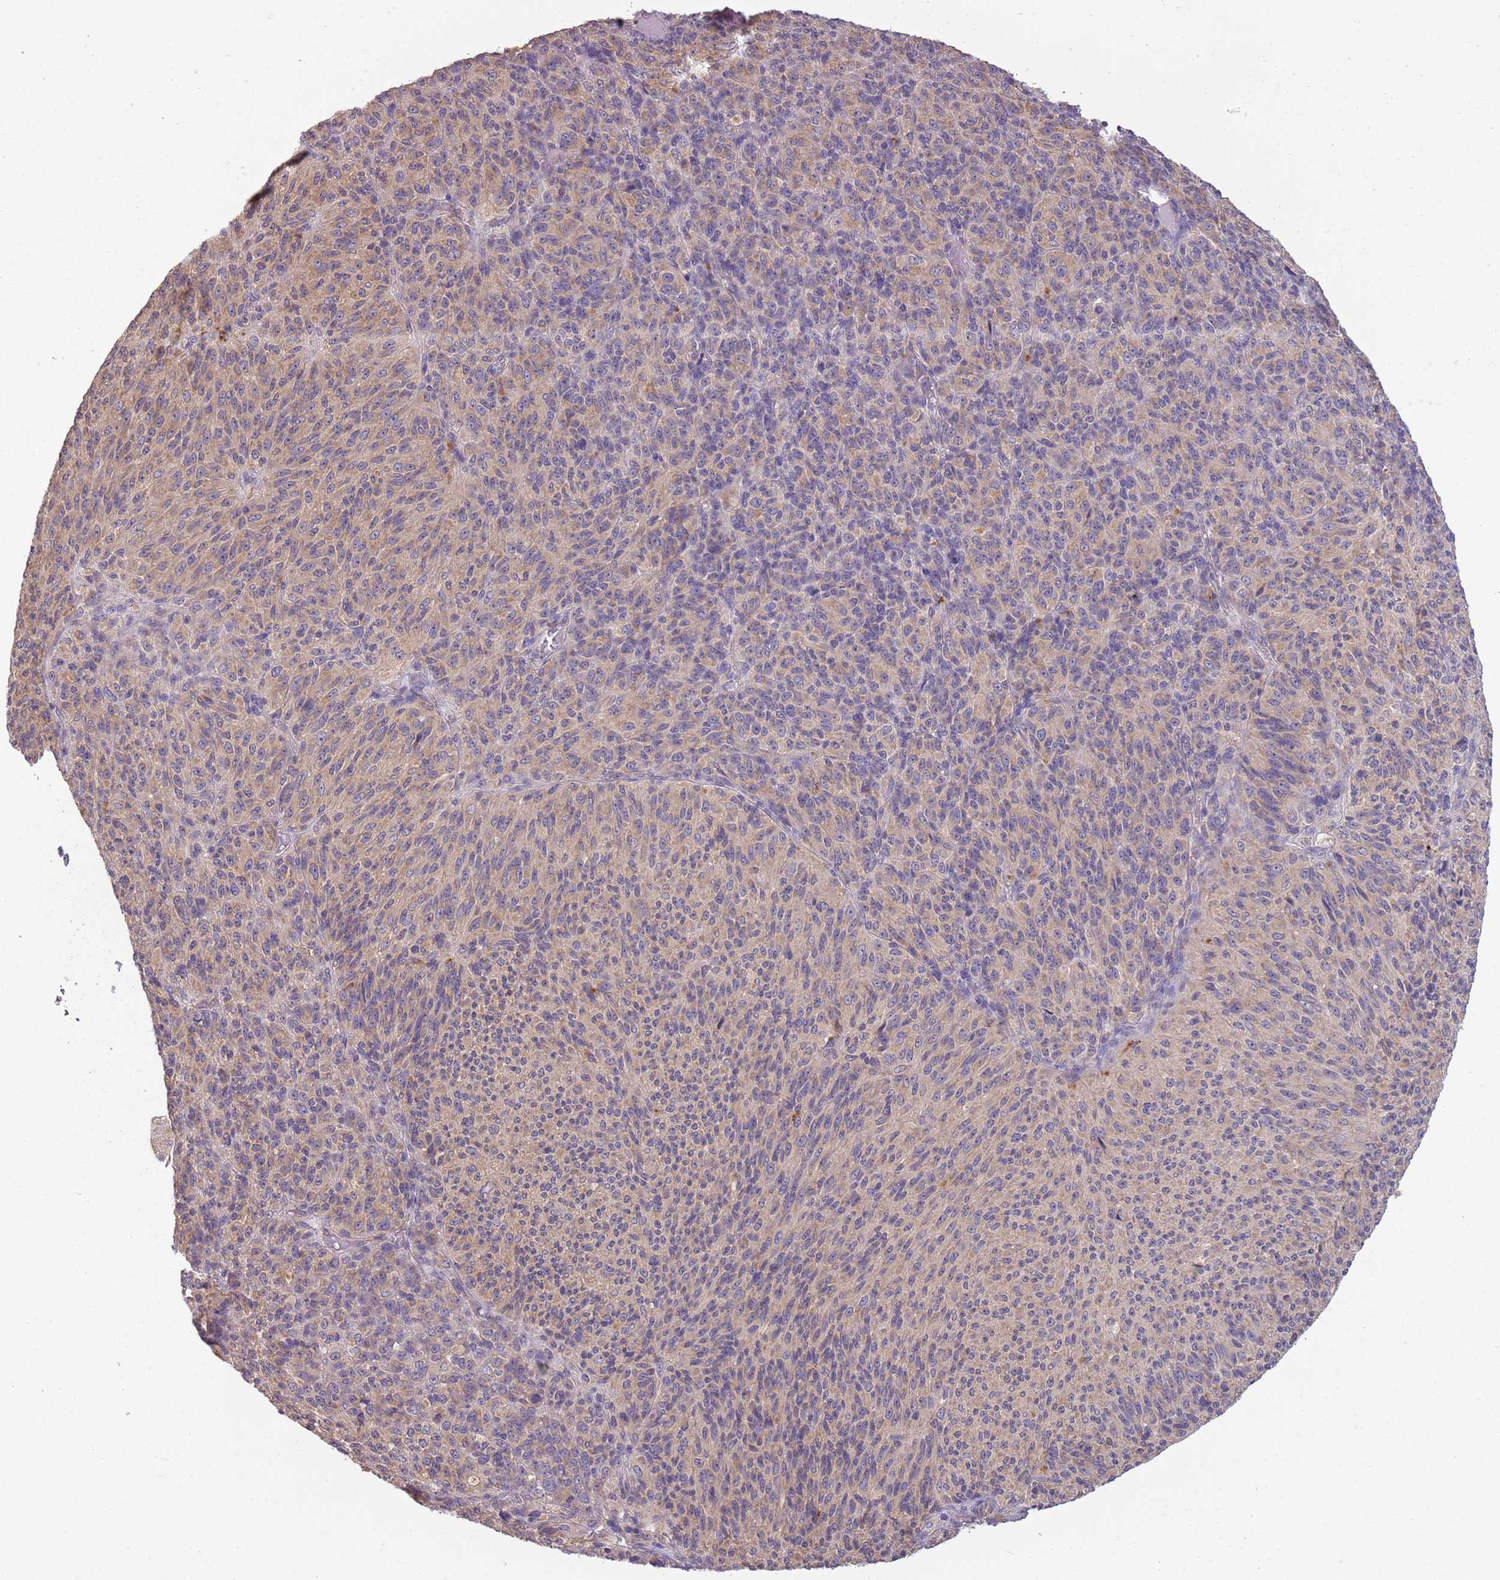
{"staining": {"intensity": "weak", "quantity": "25%-75%", "location": "cytoplasmic/membranous"}, "tissue": "melanoma", "cell_type": "Tumor cells", "image_type": "cancer", "snomed": [{"axis": "morphology", "description": "Malignant melanoma, Metastatic site"}, {"axis": "topography", "description": "Brain"}], "caption": "Melanoma stained for a protein shows weak cytoplasmic/membranous positivity in tumor cells. Using DAB (3,3'-diaminobenzidine) (brown) and hematoxylin (blue) stains, captured at high magnification using brightfield microscopy.", "gene": "SKOR2", "patient": {"sex": "female", "age": 56}}